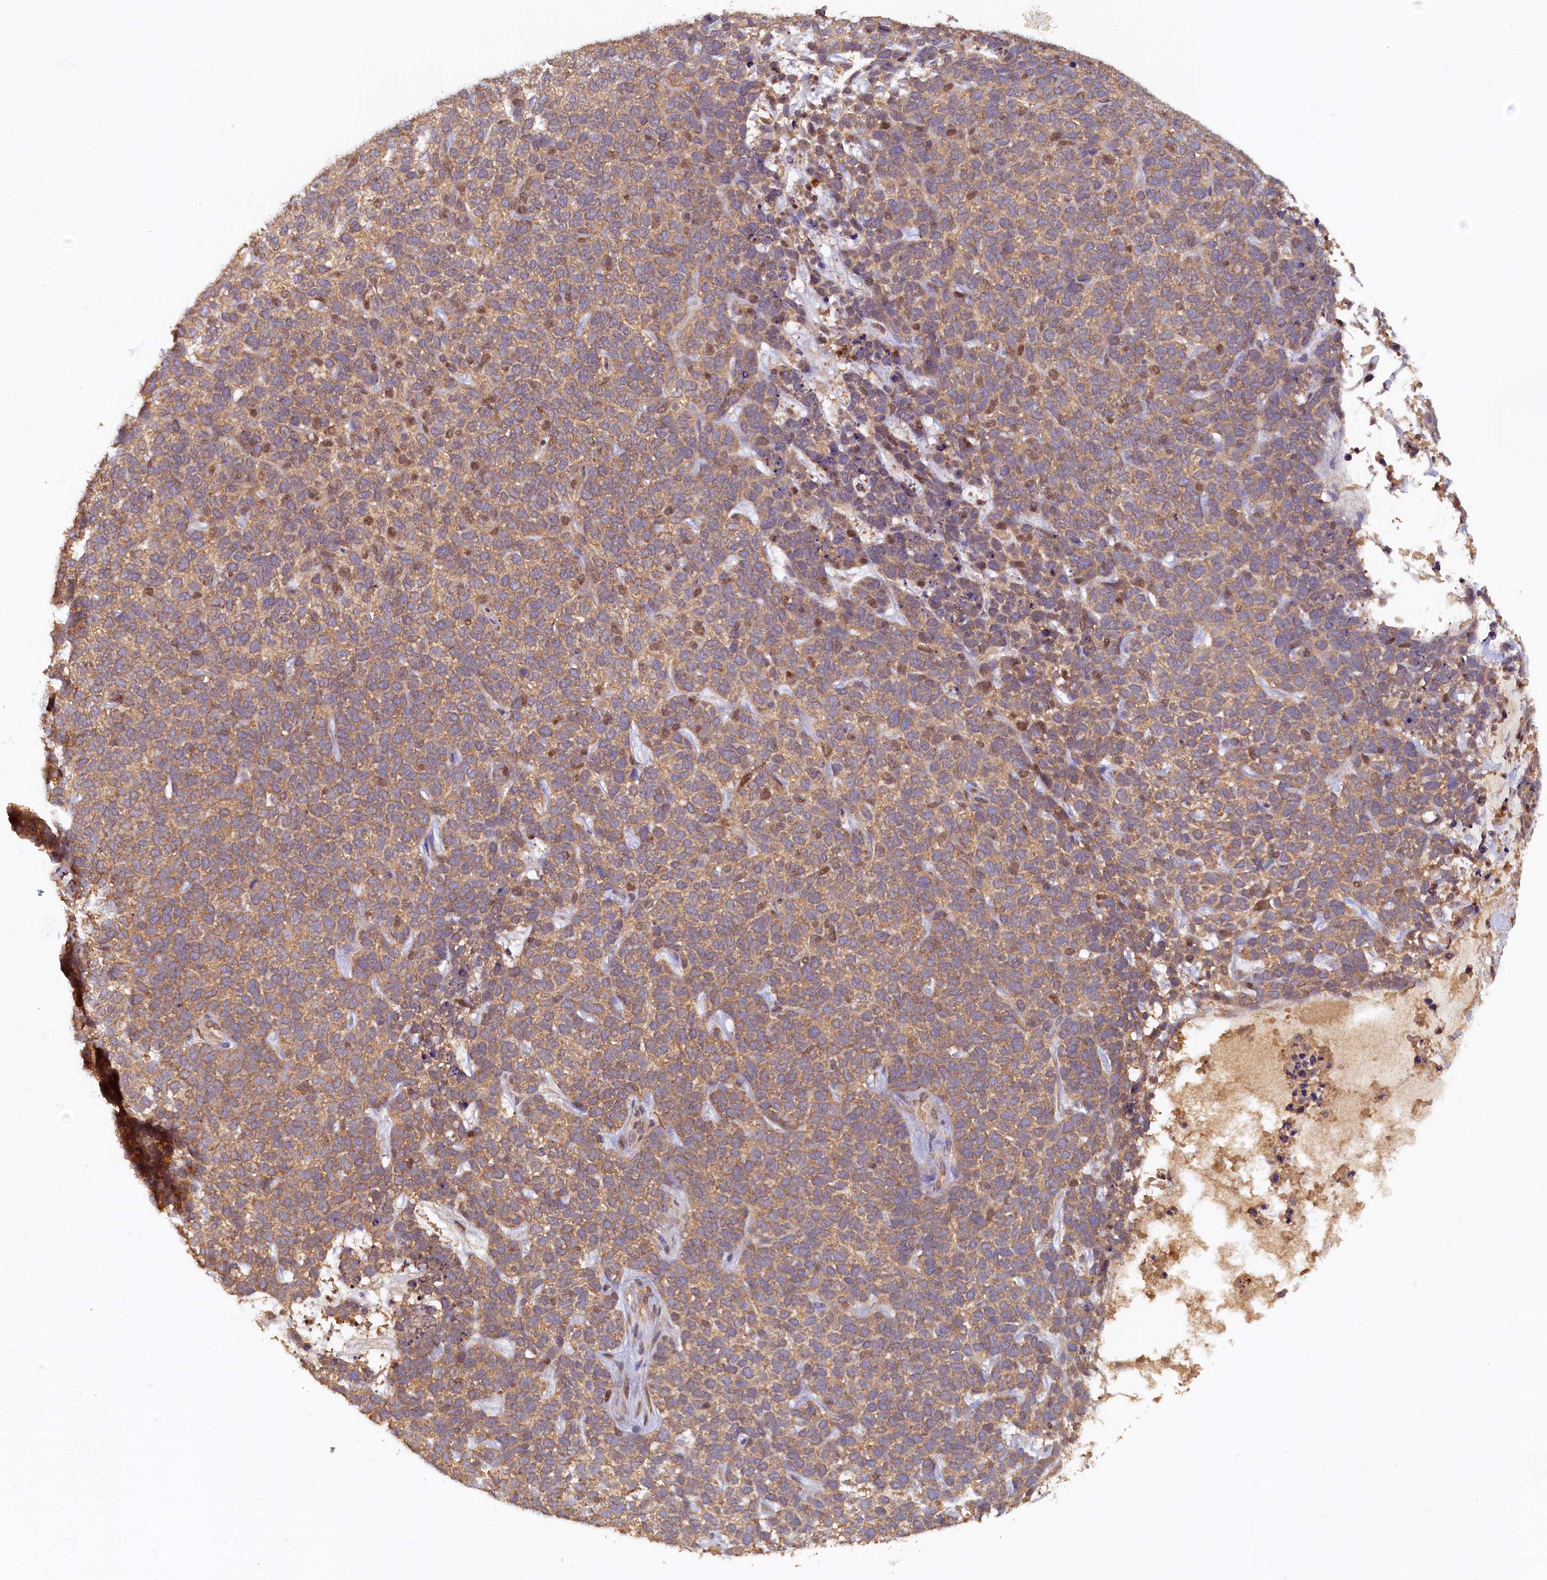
{"staining": {"intensity": "moderate", "quantity": ">75%", "location": "cytoplasmic/membranous,nuclear"}, "tissue": "skin cancer", "cell_type": "Tumor cells", "image_type": "cancer", "snomed": [{"axis": "morphology", "description": "Basal cell carcinoma"}, {"axis": "topography", "description": "Skin"}], "caption": "A medium amount of moderate cytoplasmic/membranous and nuclear positivity is seen in approximately >75% of tumor cells in skin basal cell carcinoma tissue. (IHC, brightfield microscopy, high magnification).", "gene": "UBL7", "patient": {"sex": "female", "age": 84}}